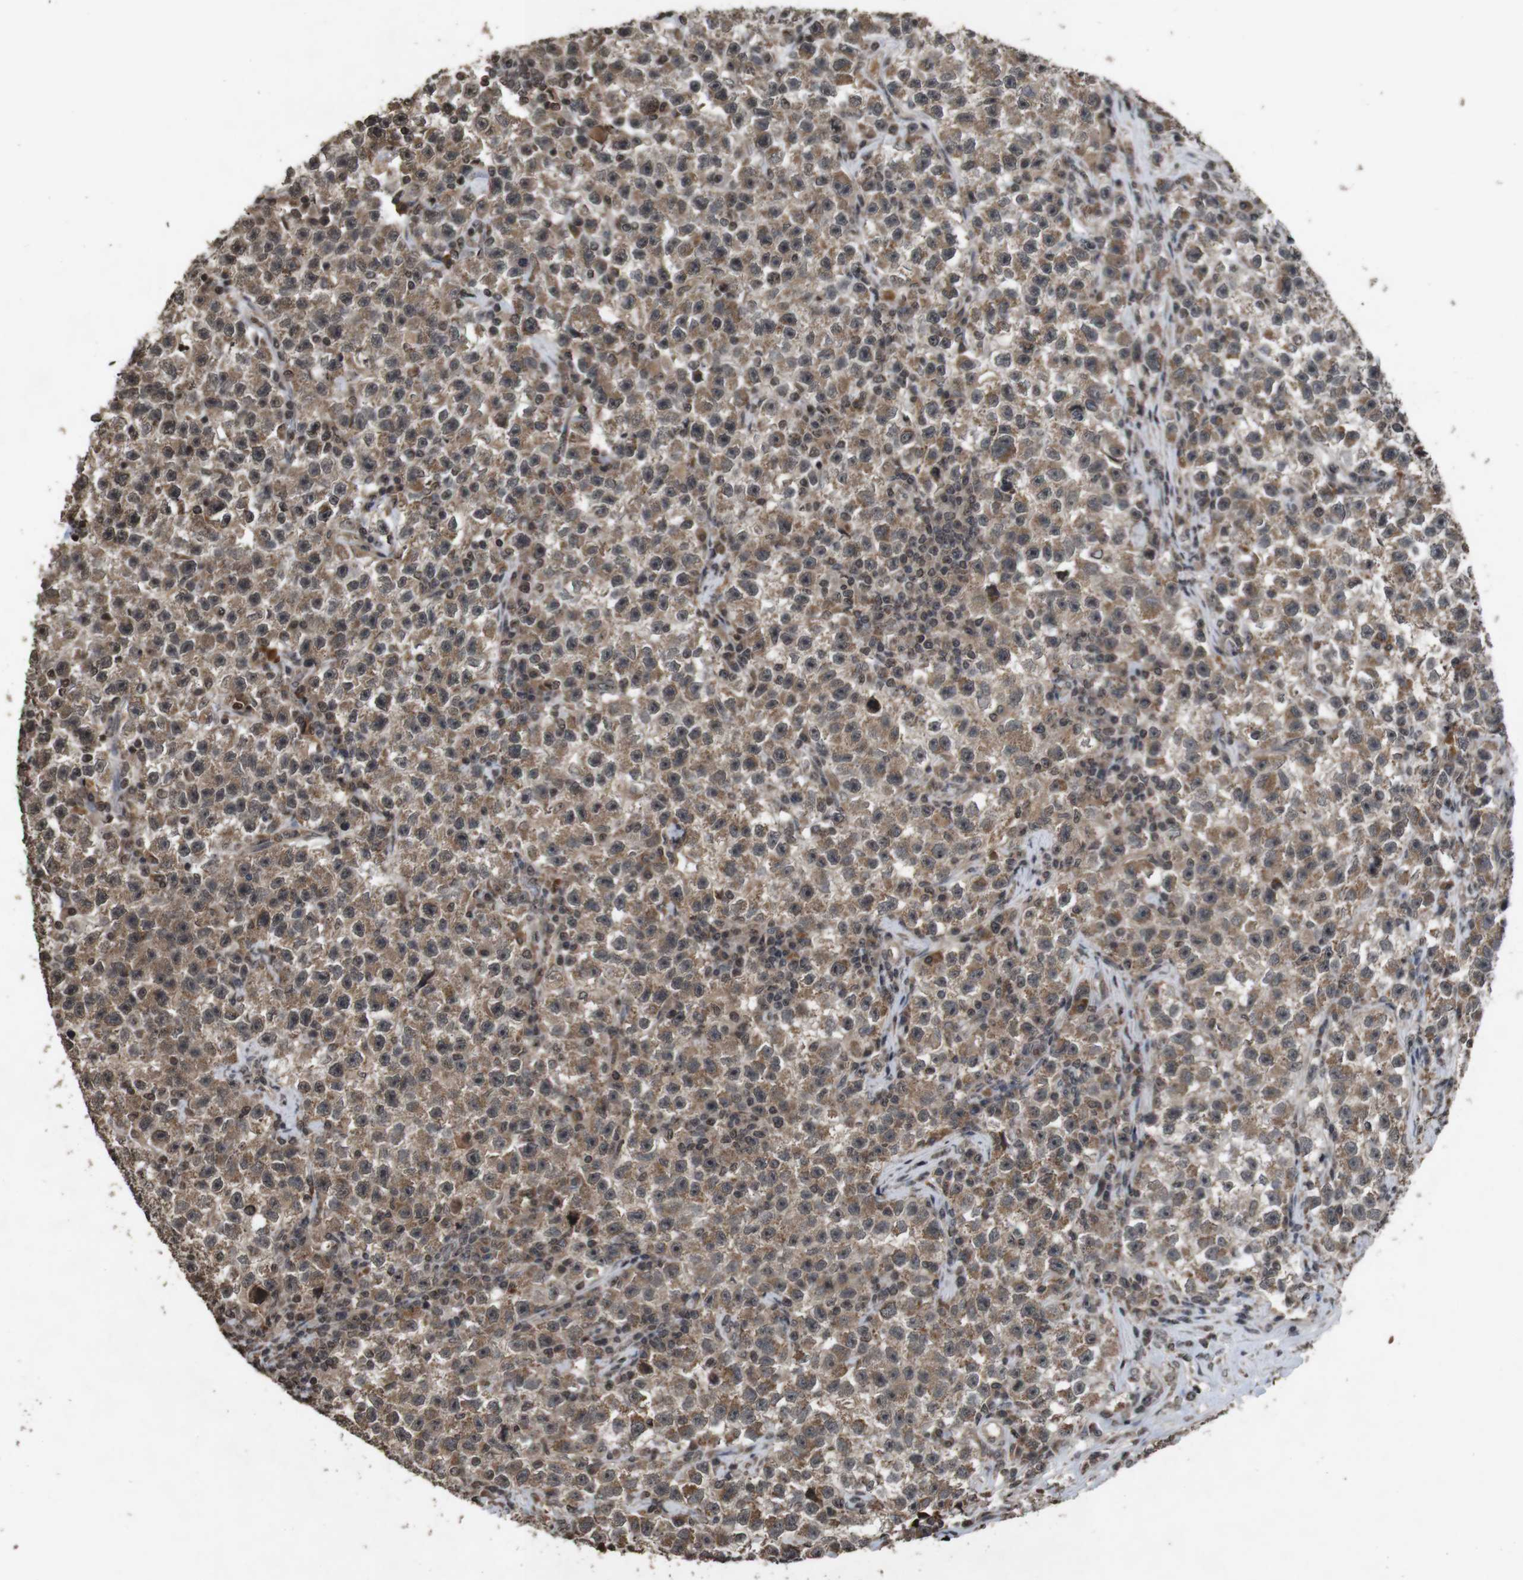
{"staining": {"intensity": "moderate", "quantity": ">75%", "location": "cytoplasmic/membranous,nuclear"}, "tissue": "testis cancer", "cell_type": "Tumor cells", "image_type": "cancer", "snomed": [{"axis": "morphology", "description": "Seminoma, NOS"}, {"axis": "topography", "description": "Testis"}], "caption": "Testis cancer (seminoma) tissue reveals moderate cytoplasmic/membranous and nuclear positivity in approximately >75% of tumor cells, visualized by immunohistochemistry. Nuclei are stained in blue.", "gene": "SORL1", "patient": {"sex": "male", "age": 22}}